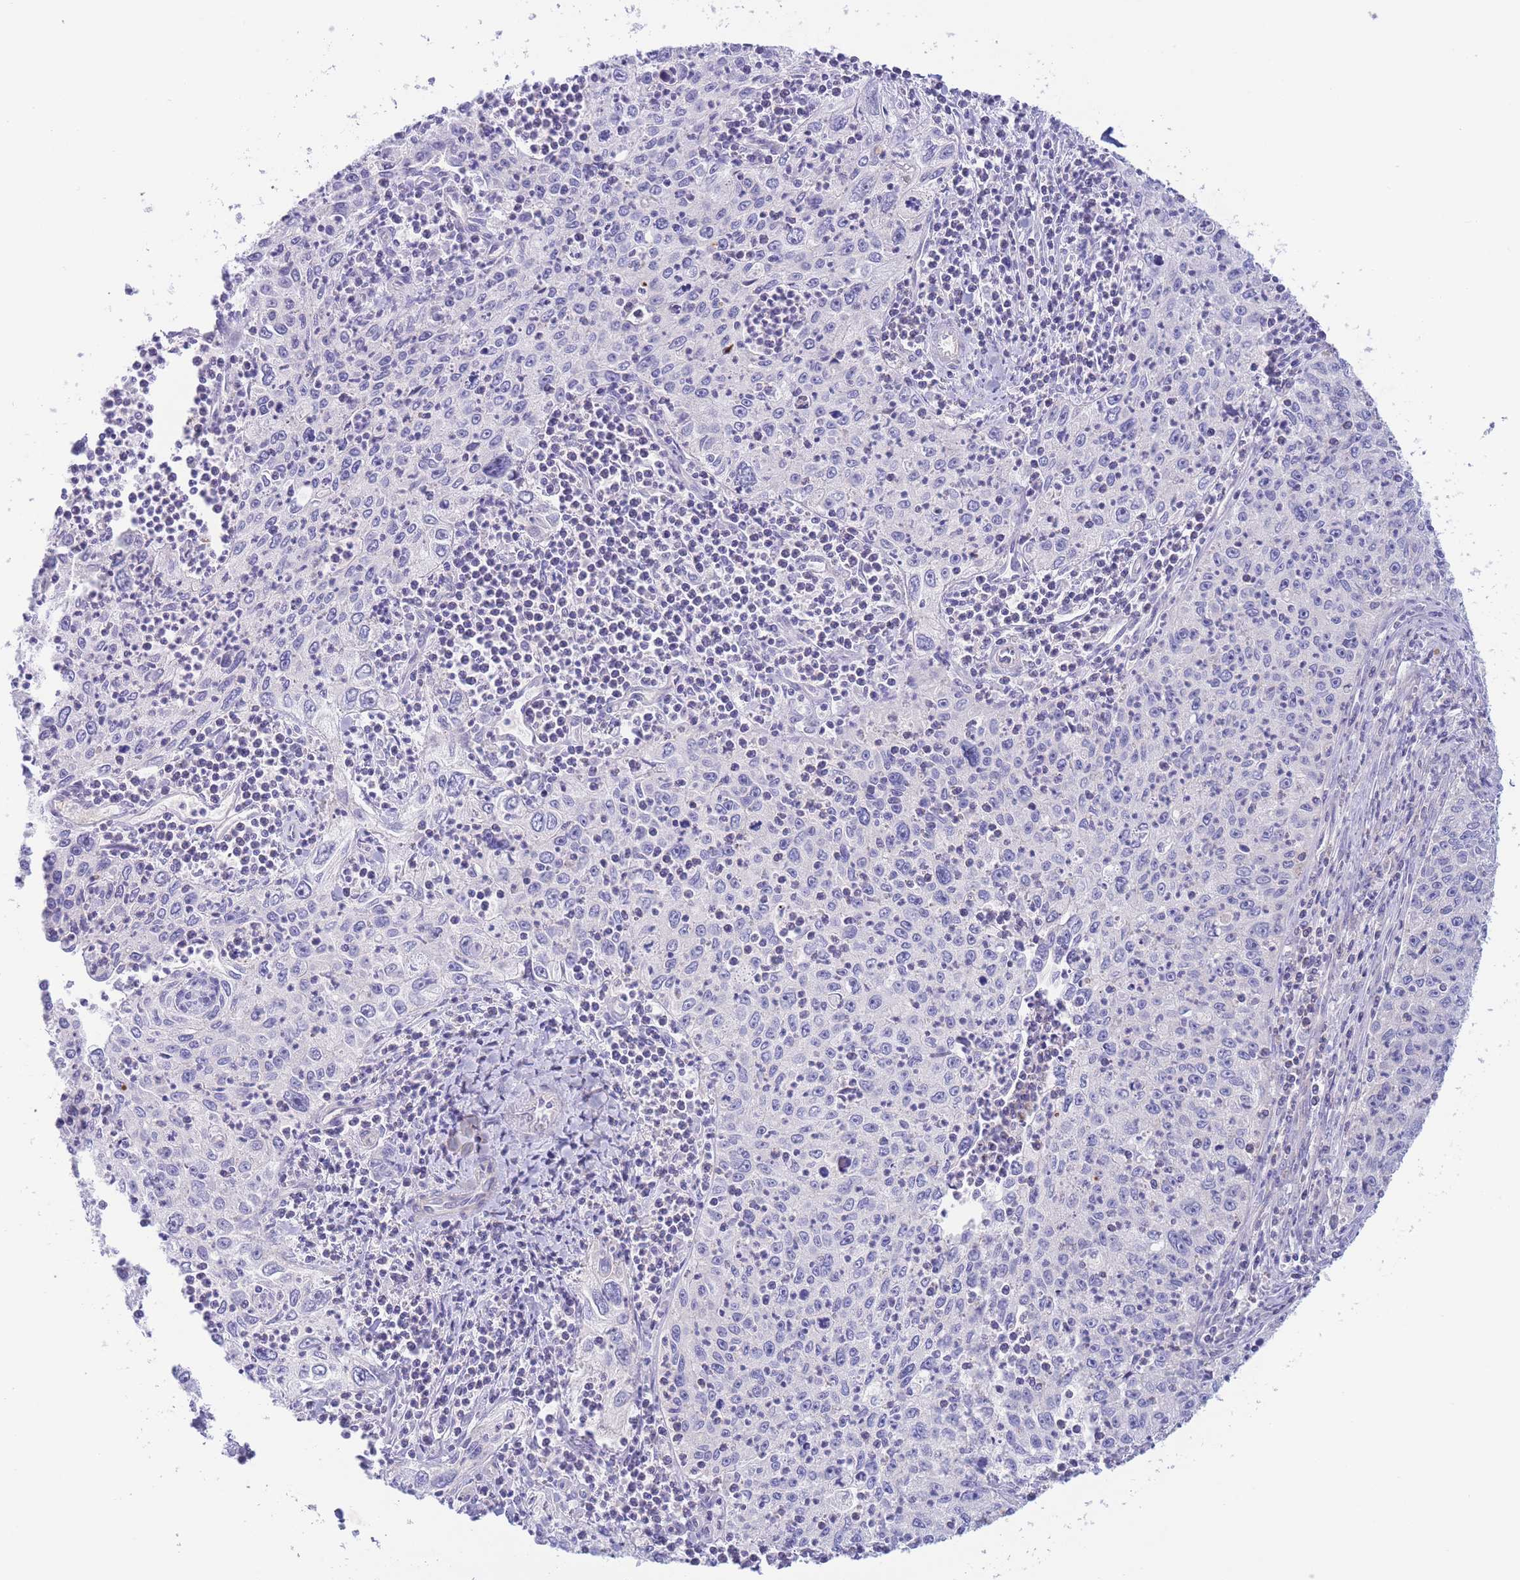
{"staining": {"intensity": "negative", "quantity": "none", "location": "none"}, "tissue": "cervical cancer", "cell_type": "Tumor cells", "image_type": "cancer", "snomed": [{"axis": "morphology", "description": "Squamous cell carcinoma, NOS"}, {"axis": "topography", "description": "Cervix"}], "caption": "High power microscopy micrograph of an IHC photomicrograph of cervical cancer (squamous cell carcinoma), revealing no significant staining in tumor cells. The staining is performed using DAB (3,3'-diaminobenzidine) brown chromogen with nuclei counter-stained in using hematoxylin.", "gene": "ALS2CL", "patient": {"sex": "female", "age": 30}}